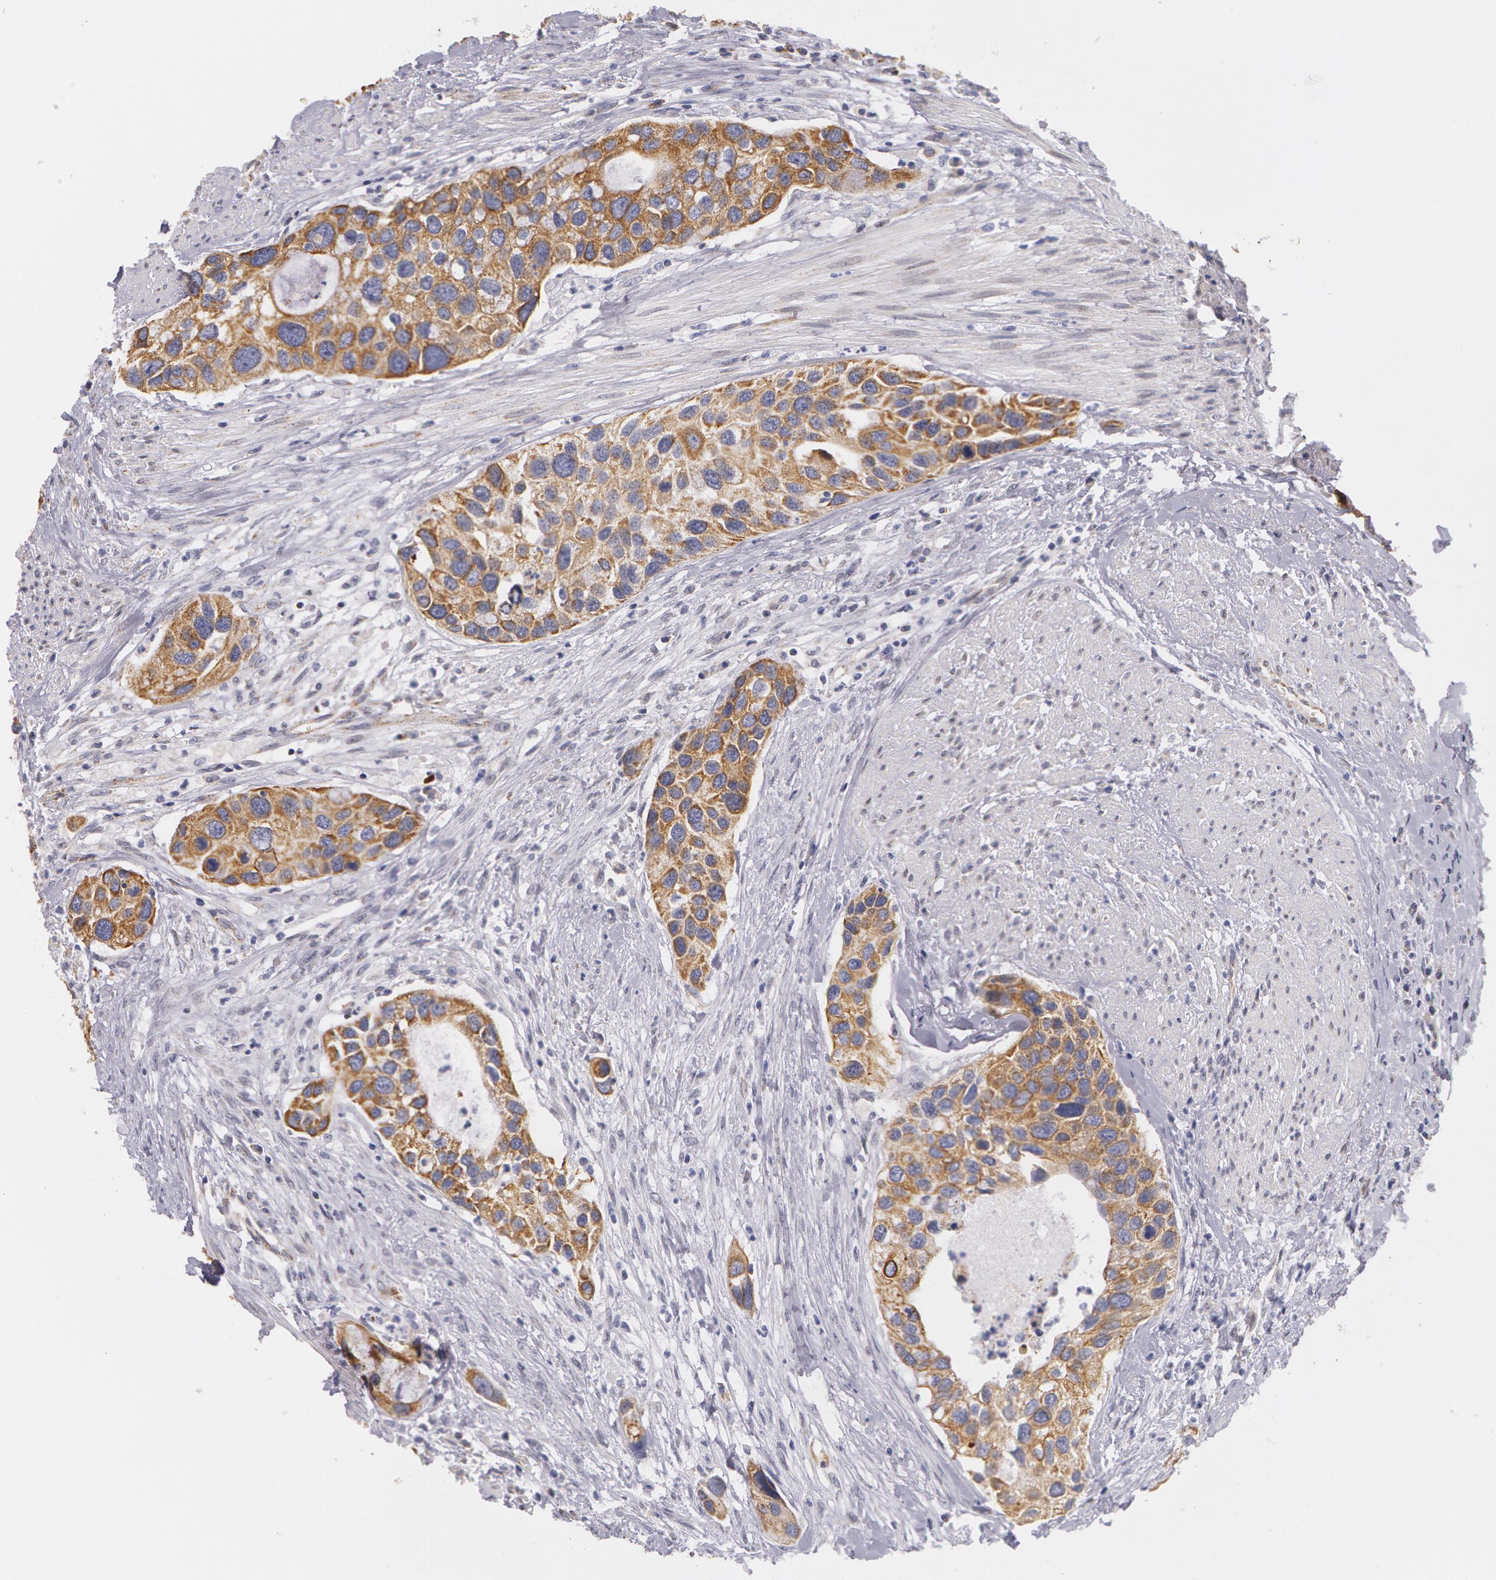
{"staining": {"intensity": "moderate", "quantity": ">75%", "location": "cytoplasmic/membranous"}, "tissue": "urothelial cancer", "cell_type": "Tumor cells", "image_type": "cancer", "snomed": [{"axis": "morphology", "description": "Urothelial carcinoma, High grade"}, {"axis": "topography", "description": "Urinary bladder"}], "caption": "A photomicrograph of human high-grade urothelial carcinoma stained for a protein exhibits moderate cytoplasmic/membranous brown staining in tumor cells.", "gene": "KRT18", "patient": {"sex": "male", "age": 66}}